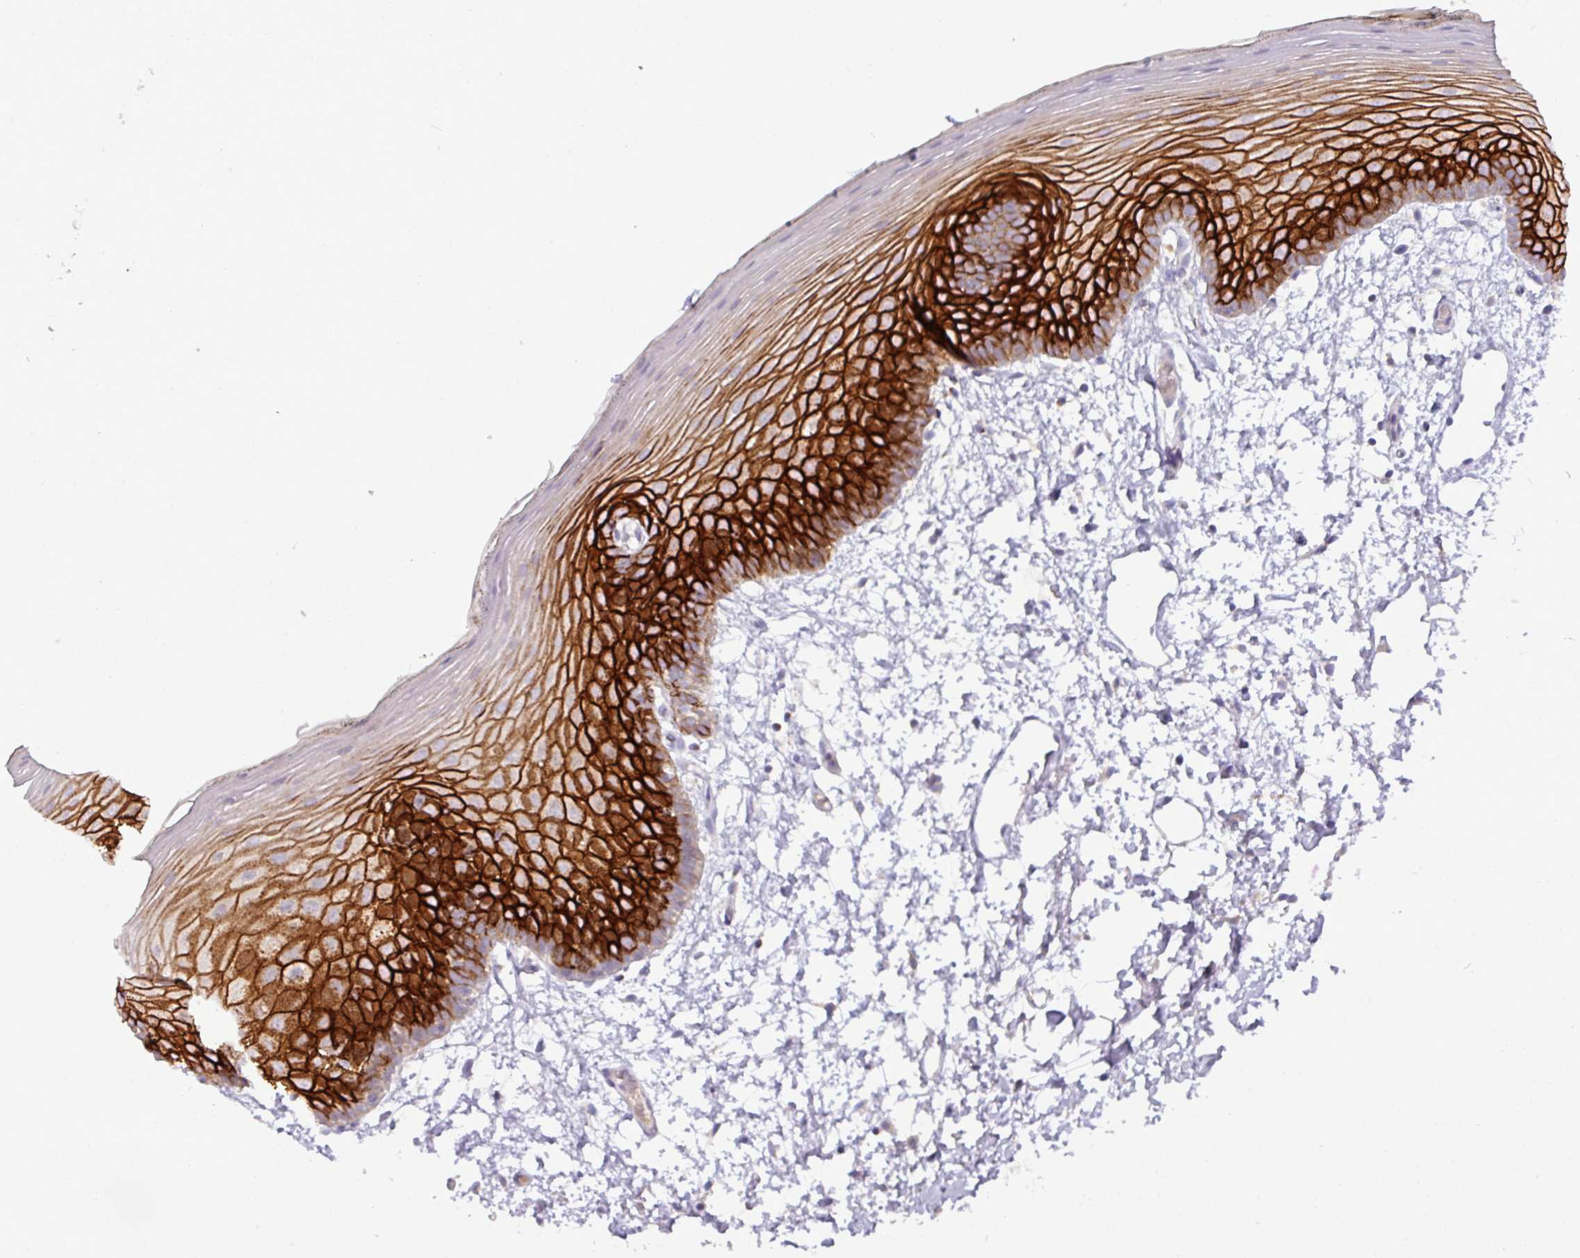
{"staining": {"intensity": "strong", "quantity": "25%-75%", "location": "cytoplasmic/membranous"}, "tissue": "oral mucosa", "cell_type": "Squamous epithelial cells", "image_type": "normal", "snomed": [{"axis": "morphology", "description": "Normal tissue, NOS"}, {"axis": "morphology", "description": "Squamous cell carcinoma, NOS"}, {"axis": "topography", "description": "Oral tissue"}, {"axis": "topography", "description": "Head-Neck"}], "caption": "Immunohistochemical staining of unremarkable human oral mucosa exhibits strong cytoplasmic/membranous protein expression in approximately 25%-75% of squamous epithelial cells.", "gene": "TRAPPC1", "patient": {"sex": "female", "age": 81}}